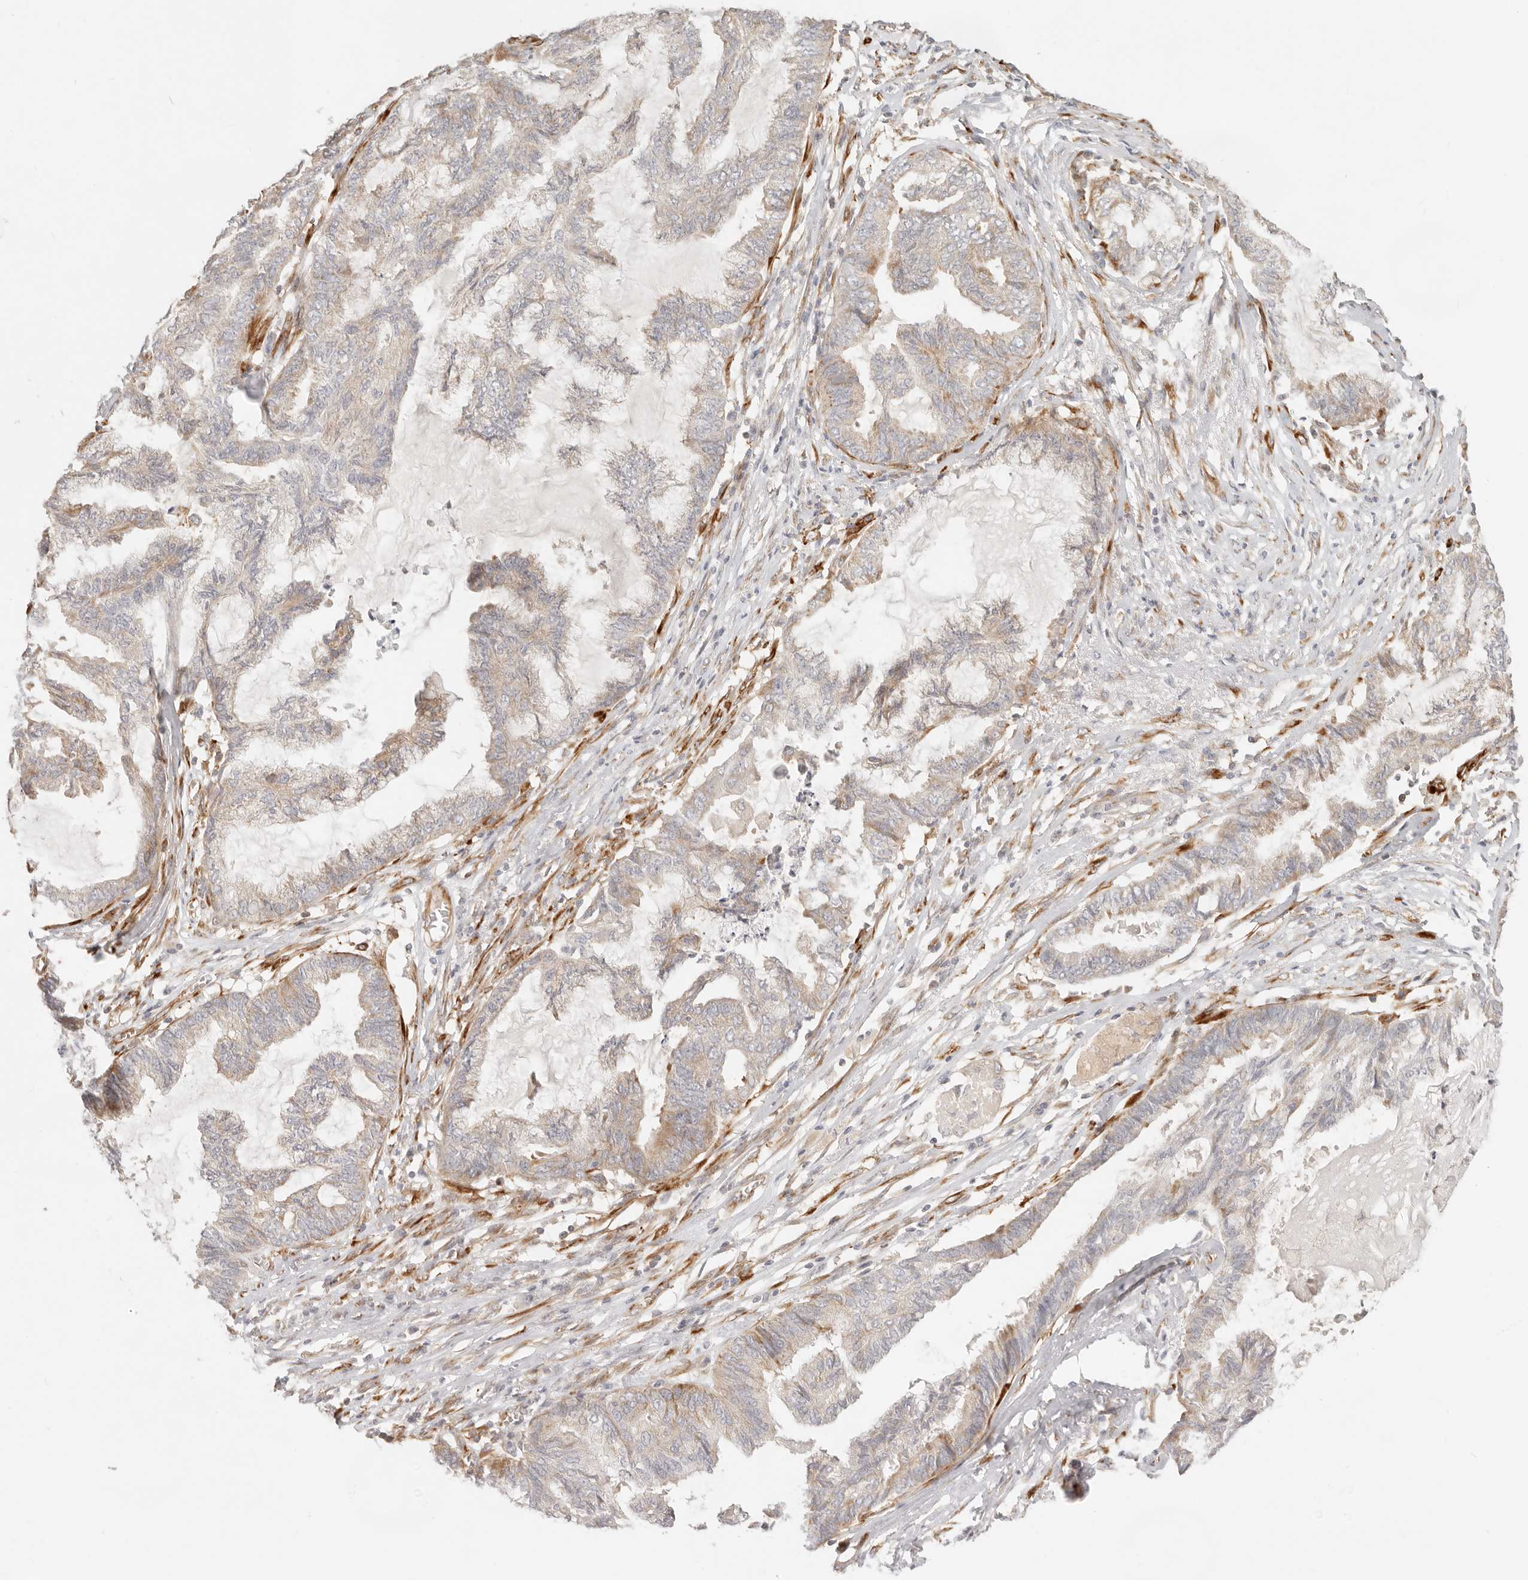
{"staining": {"intensity": "weak", "quantity": "25%-75%", "location": "cytoplasmic/membranous"}, "tissue": "endometrial cancer", "cell_type": "Tumor cells", "image_type": "cancer", "snomed": [{"axis": "morphology", "description": "Adenocarcinoma, NOS"}, {"axis": "topography", "description": "Endometrium"}], "caption": "DAB immunohistochemical staining of human endometrial cancer displays weak cytoplasmic/membranous protein staining in approximately 25%-75% of tumor cells.", "gene": "SASS6", "patient": {"sex": "female", "age": 86}}